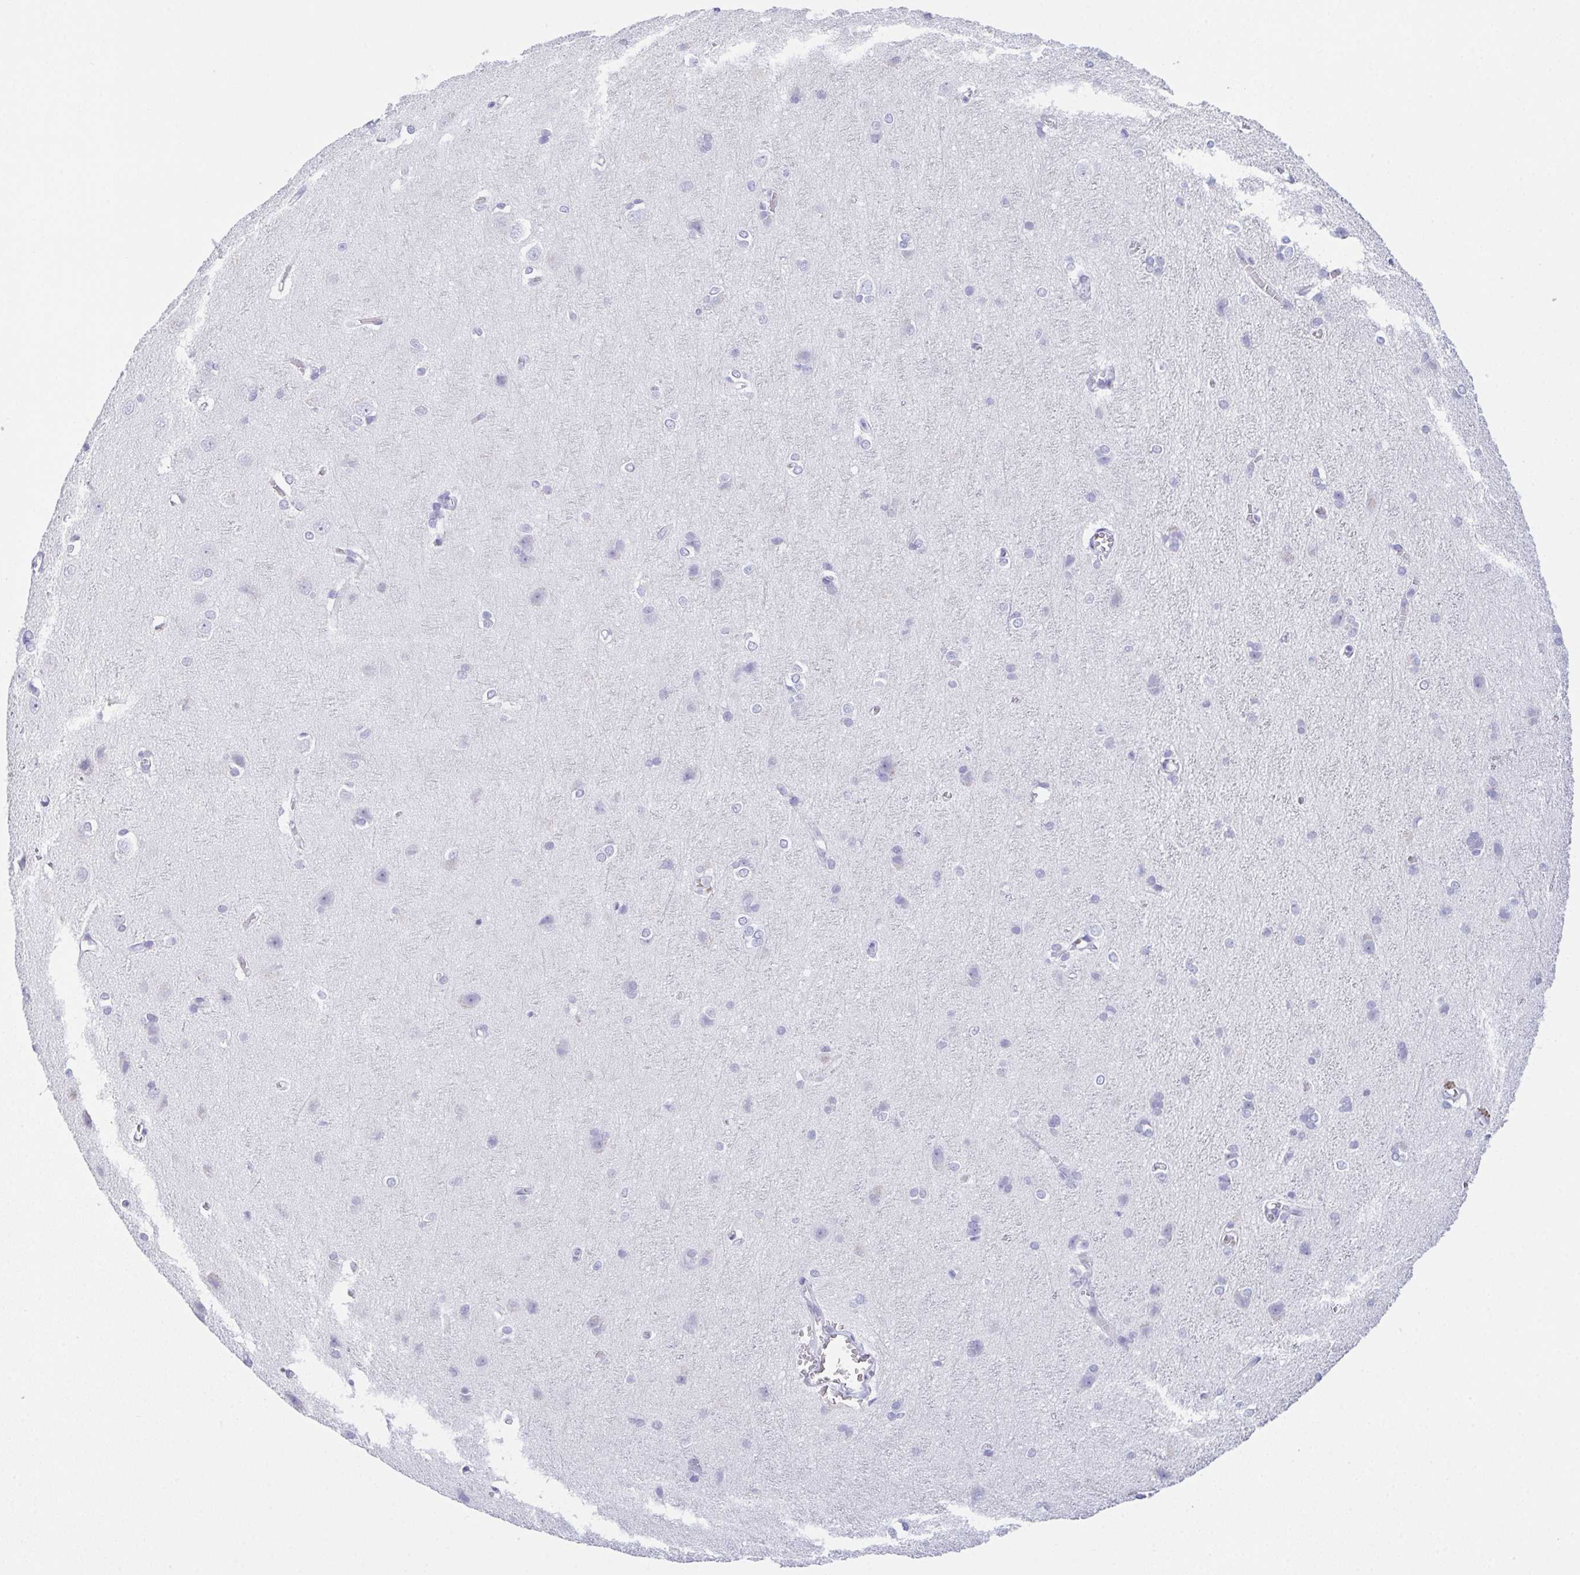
{"staining": {"intensity": "negative", "quantity": "none", "location": "none"}, "tissue": "cerebral cortex", "cell_type": "Endothelial cells", "image_type": "normal", "snomed": [{"axis": "morphology", "description": "Normal tissue, NOS"}, {"axis": "topography", "description": "Cerebral cortex"}], "caption": "An immunohistochemistry (IHC) micrograph of unremarkable cerebral cortex is shown. There is no staining in endothelial cells of cerebral cortex.", "gene": "TEX19", "patient": {"sex": "male", "age": 37}}